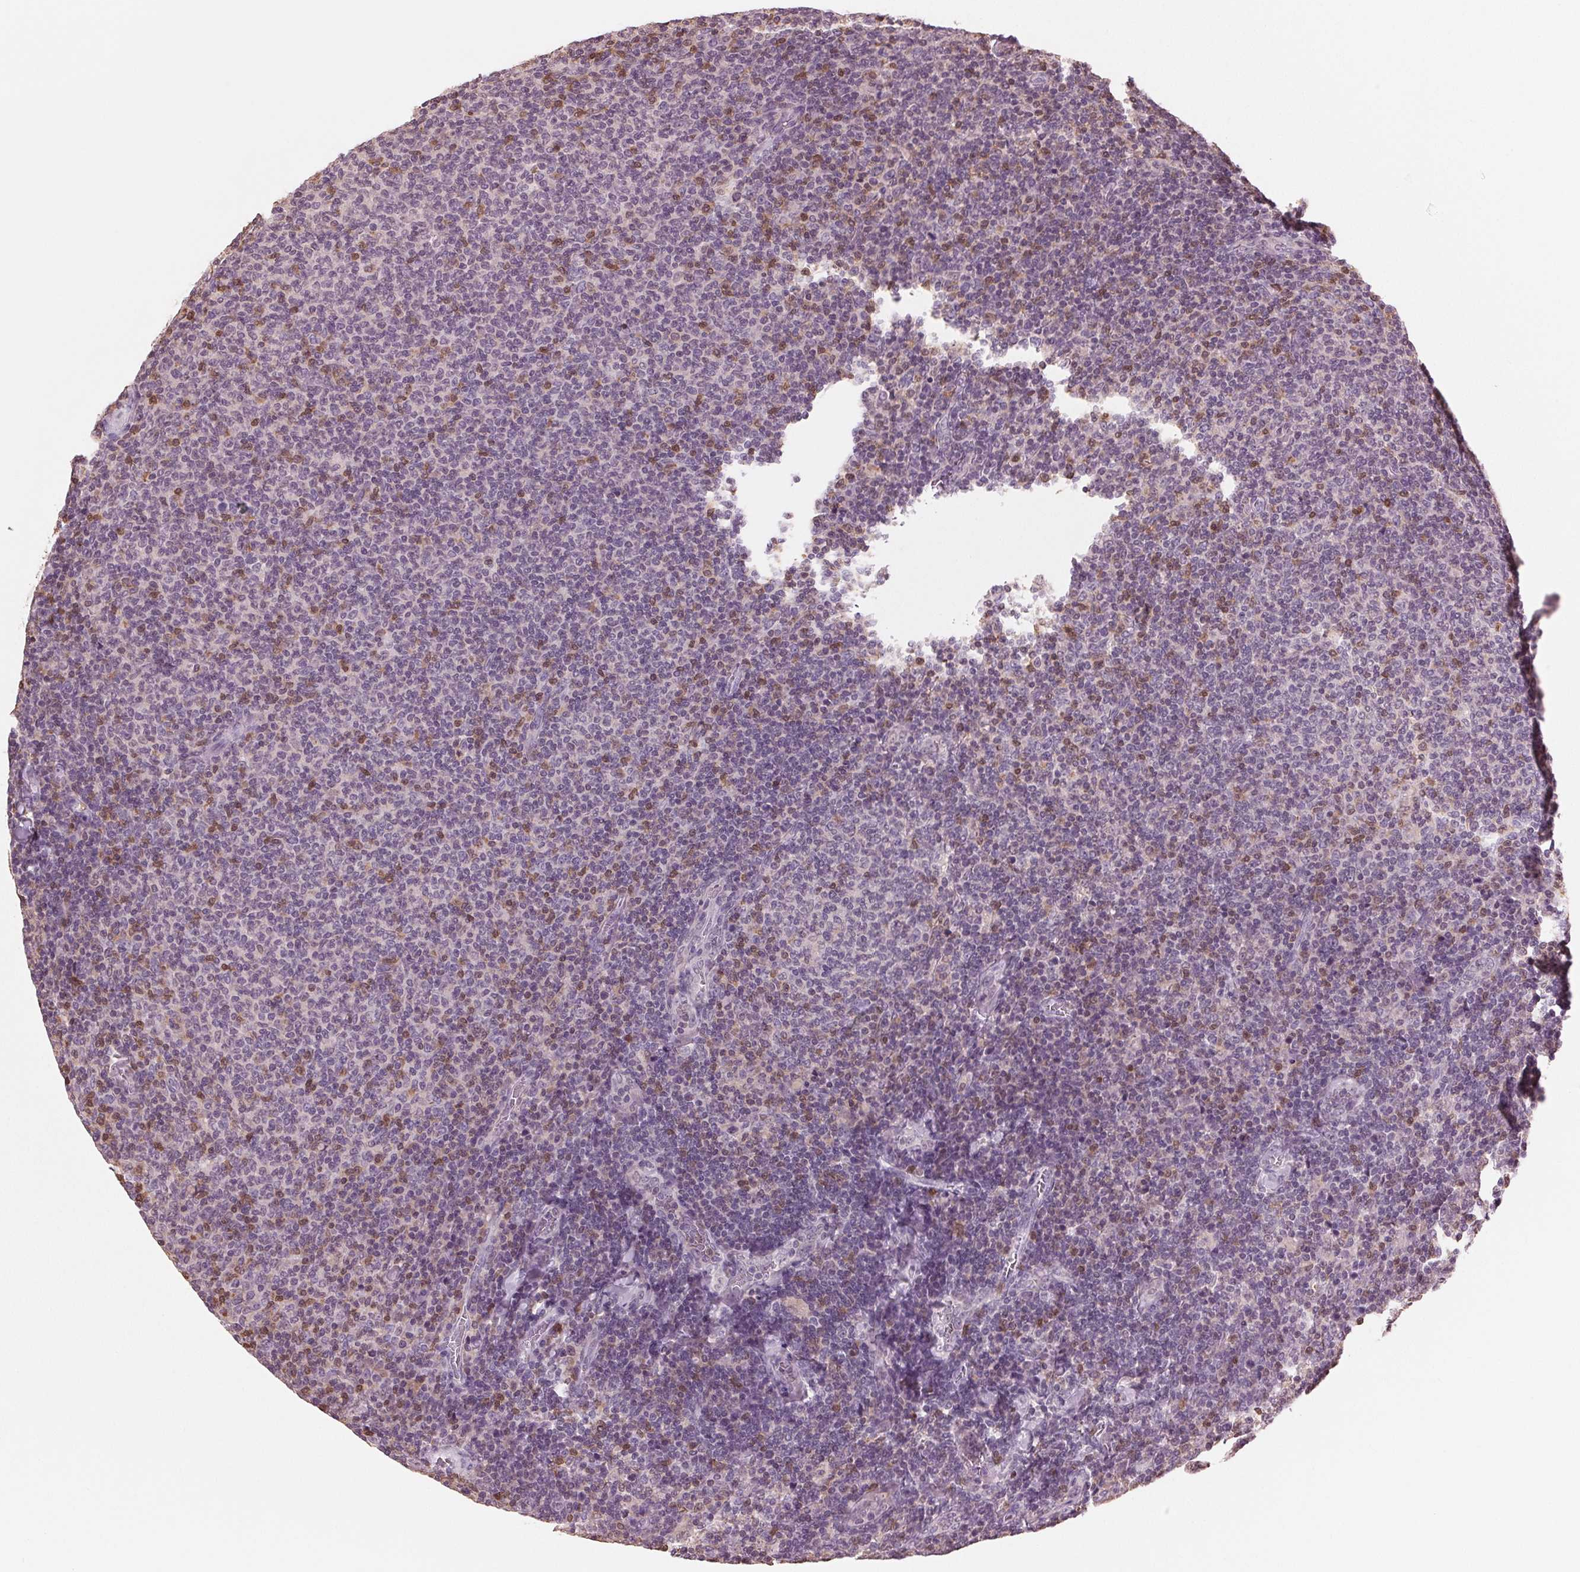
{"staining": {"intensity": "negative", "quantity": "none", "location": "none"}, "tissue": "lymphoma", "cell_type": "Tumor cells", "image_type": "cancer", "snomed": [{"axis": "morphology", "description": "Malignant lymphoma, non-Hodgkin's type, Low grade"}, {"axis": "topography", "description": "Lymph node"}], "caption": "Lymphoma was stained to show a protein in brown. There is no significant staining in tumor cells.", "gene": "BTLA", "patient": {"sex": "male", "age": 52}}